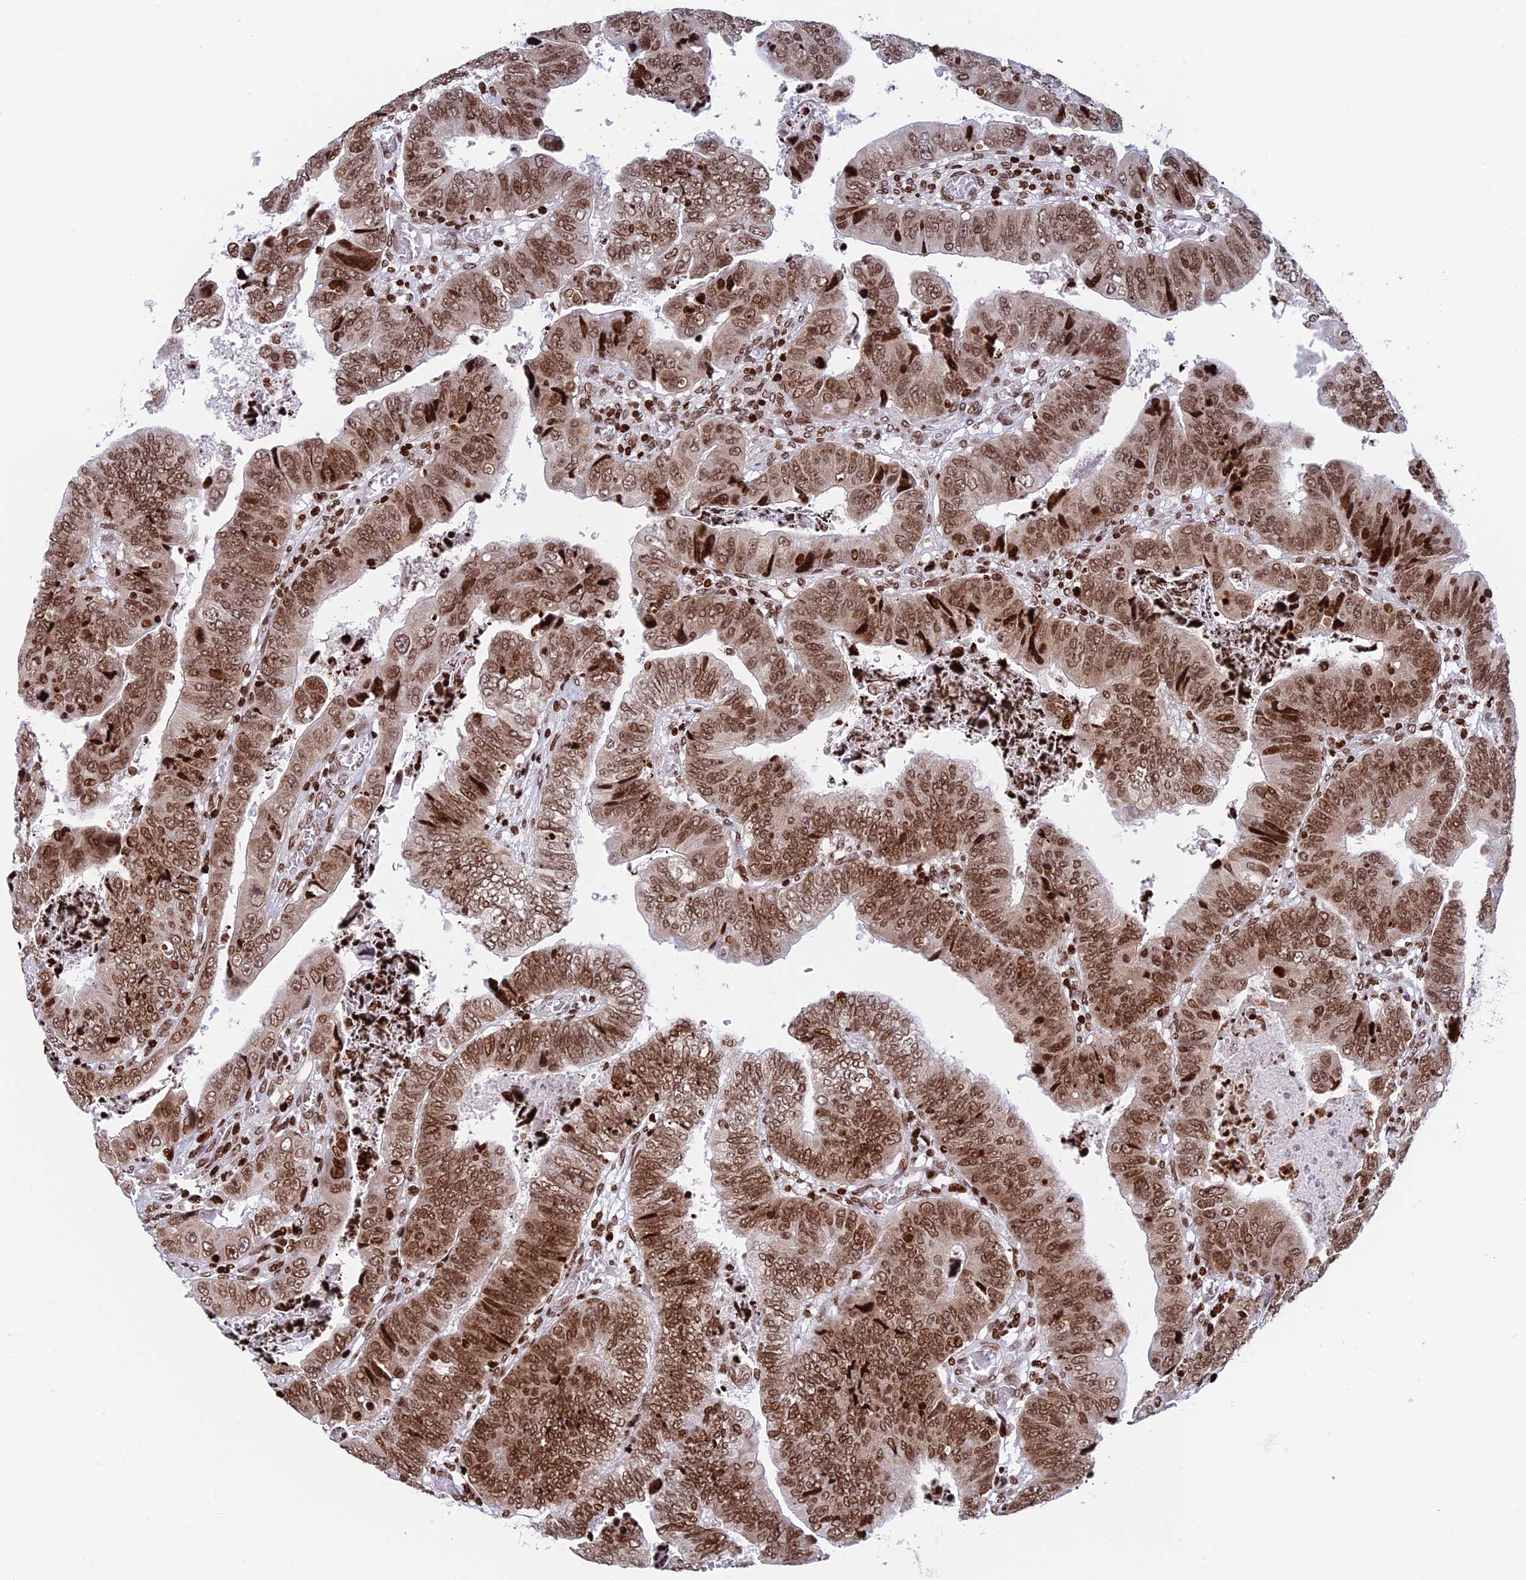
{"staining": {"intensity": "moderate", "quantity": ">75%", "location": "nuclear"}, "tissue": "colorectal cancer", "cell_type": "Tumor cells", "image_type": "cancer", "snomed": [{"axis": "morphology", "description": "Normal tissue, NOS"}, {"axis": "morphology", "description": "Adenocarcinoma, NOS"}, {"axis": "topography", "description": "Rectum"}], "caption": "Human adenocarcinoma (colorectal) stained with a protein marker shows moderate staining in tumor cells.", "gene": "RPAP1", "patient": {"sex": "female", "age": 65}}